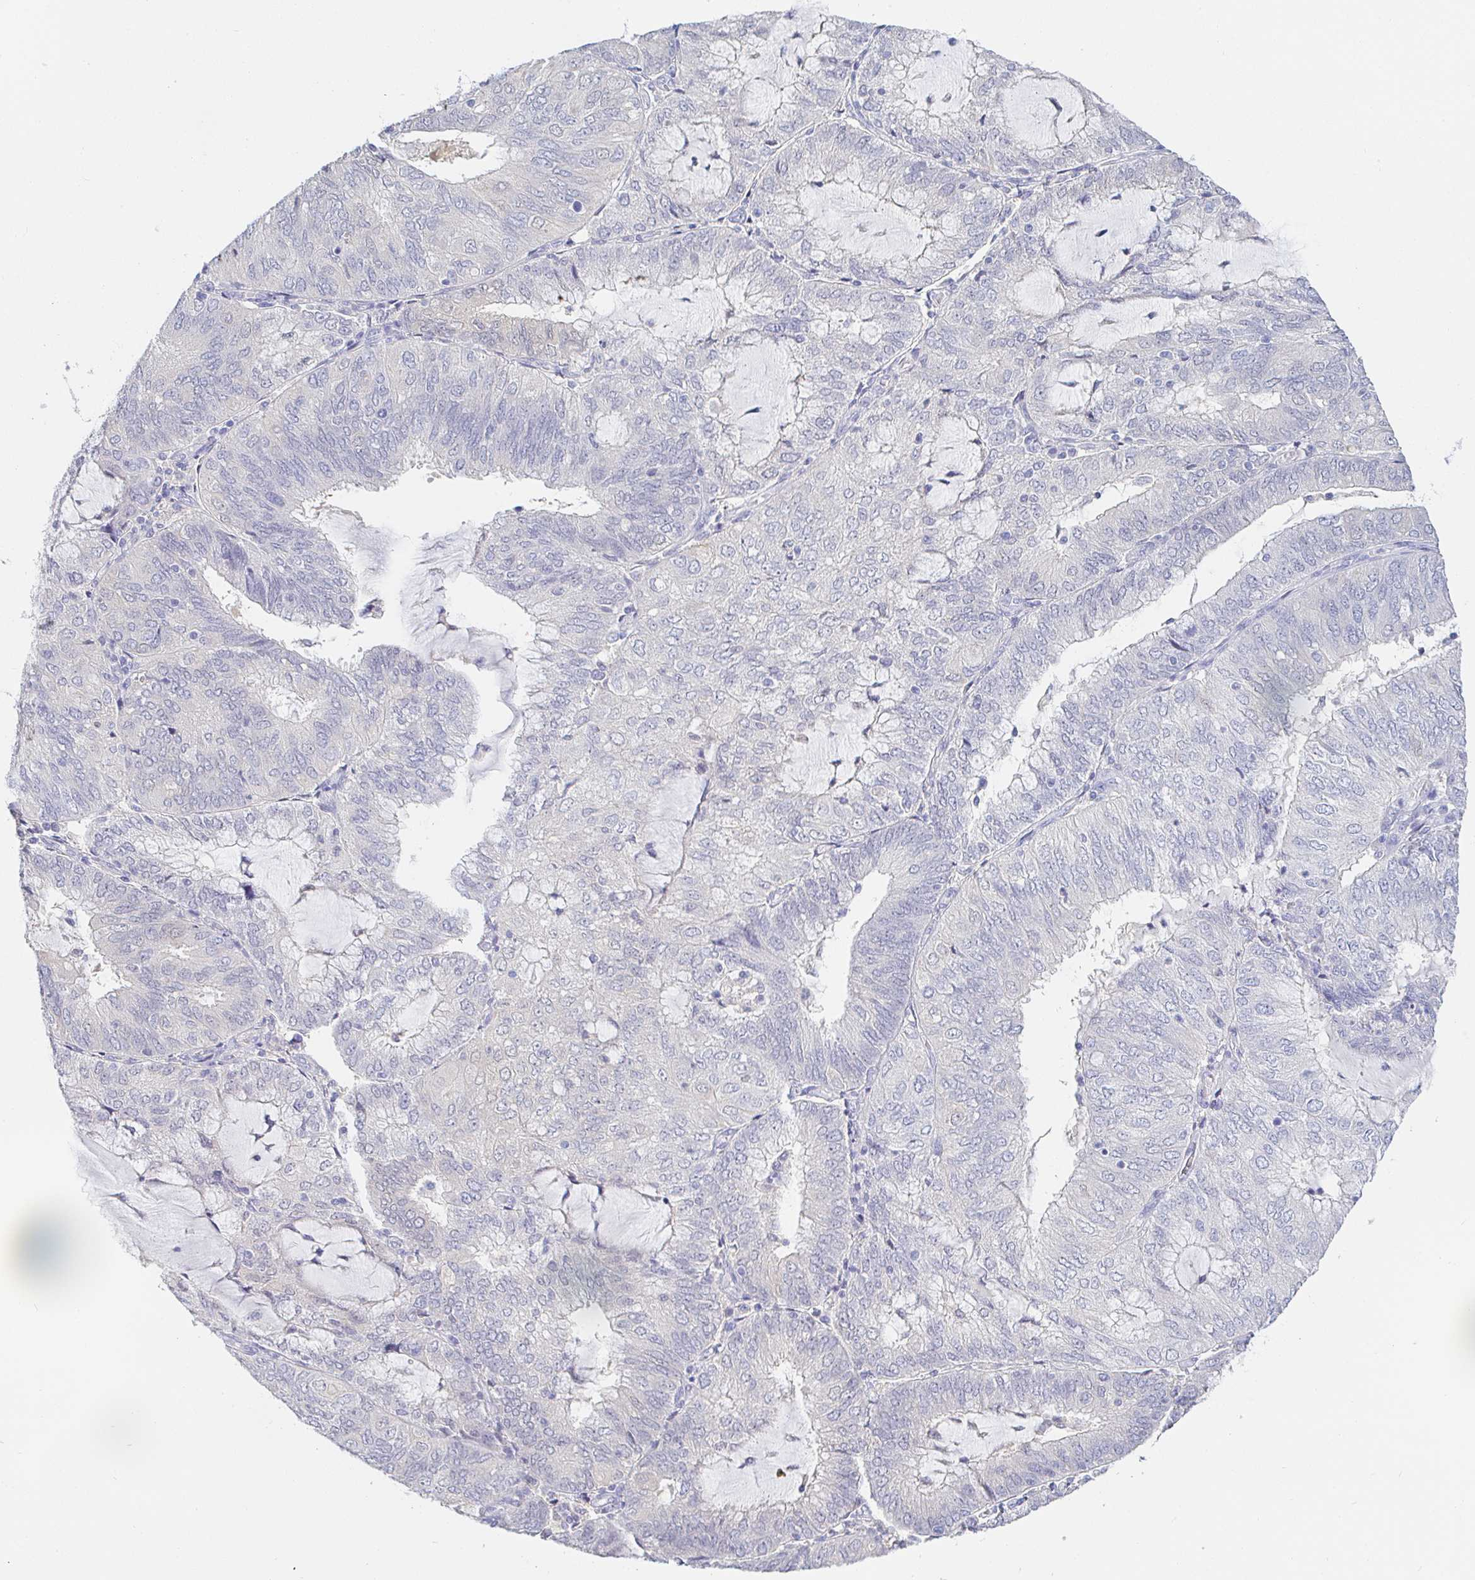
{"staining": {"intensity": "negative", "quantity": "none", "location": "none"}, "tissue": "endometrial cancer", "cell_type": "Tumor cells", "image_type": "cancer", "snomed": [{"axis": "morphology", "description": "Adenocarcinoma, NOS"}, {"axis": "topography", "description": "Endometrium"}], "caption": "Tumor cells are negative for brown protein staining in adenocarcinoma (endometrial).", "gene": "PDE6B", "patient": {"sex": "female", "age": 81}}